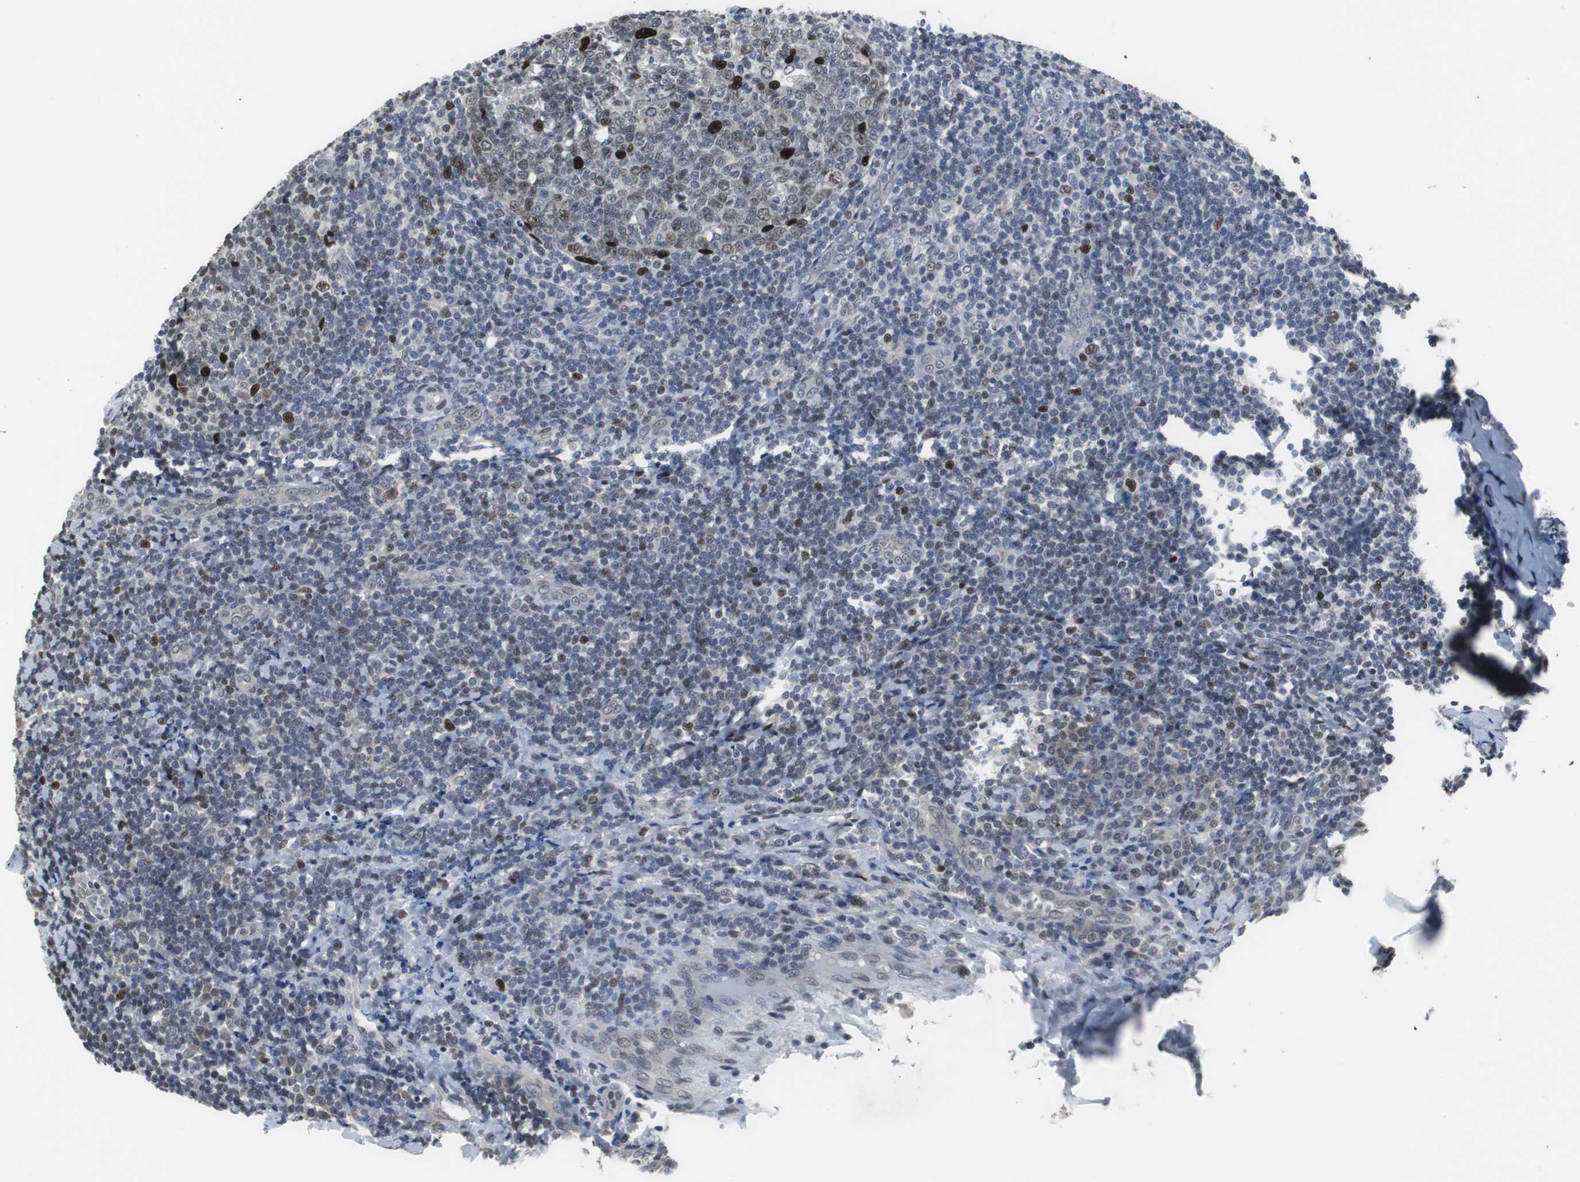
{"staining": {"intensity": "strong", "quantity": "25%-75%", "location": "nuclear"}, "tissue": "tonsil", "cell_type": "Germinal center cells", "image_type": "normal", "snomed": [{"axis": "morphology", "description": "Normal tissue, NOS"}, {"axis": "topography", "description": "Tonsil"}], "caption": "A high amount of strong nuclear expression is seen in about 25%-75% of germinal center cells in unremarkable tonsil.", "gene": "FOXP4", "patient": {"sex": "male", "age": 31}}